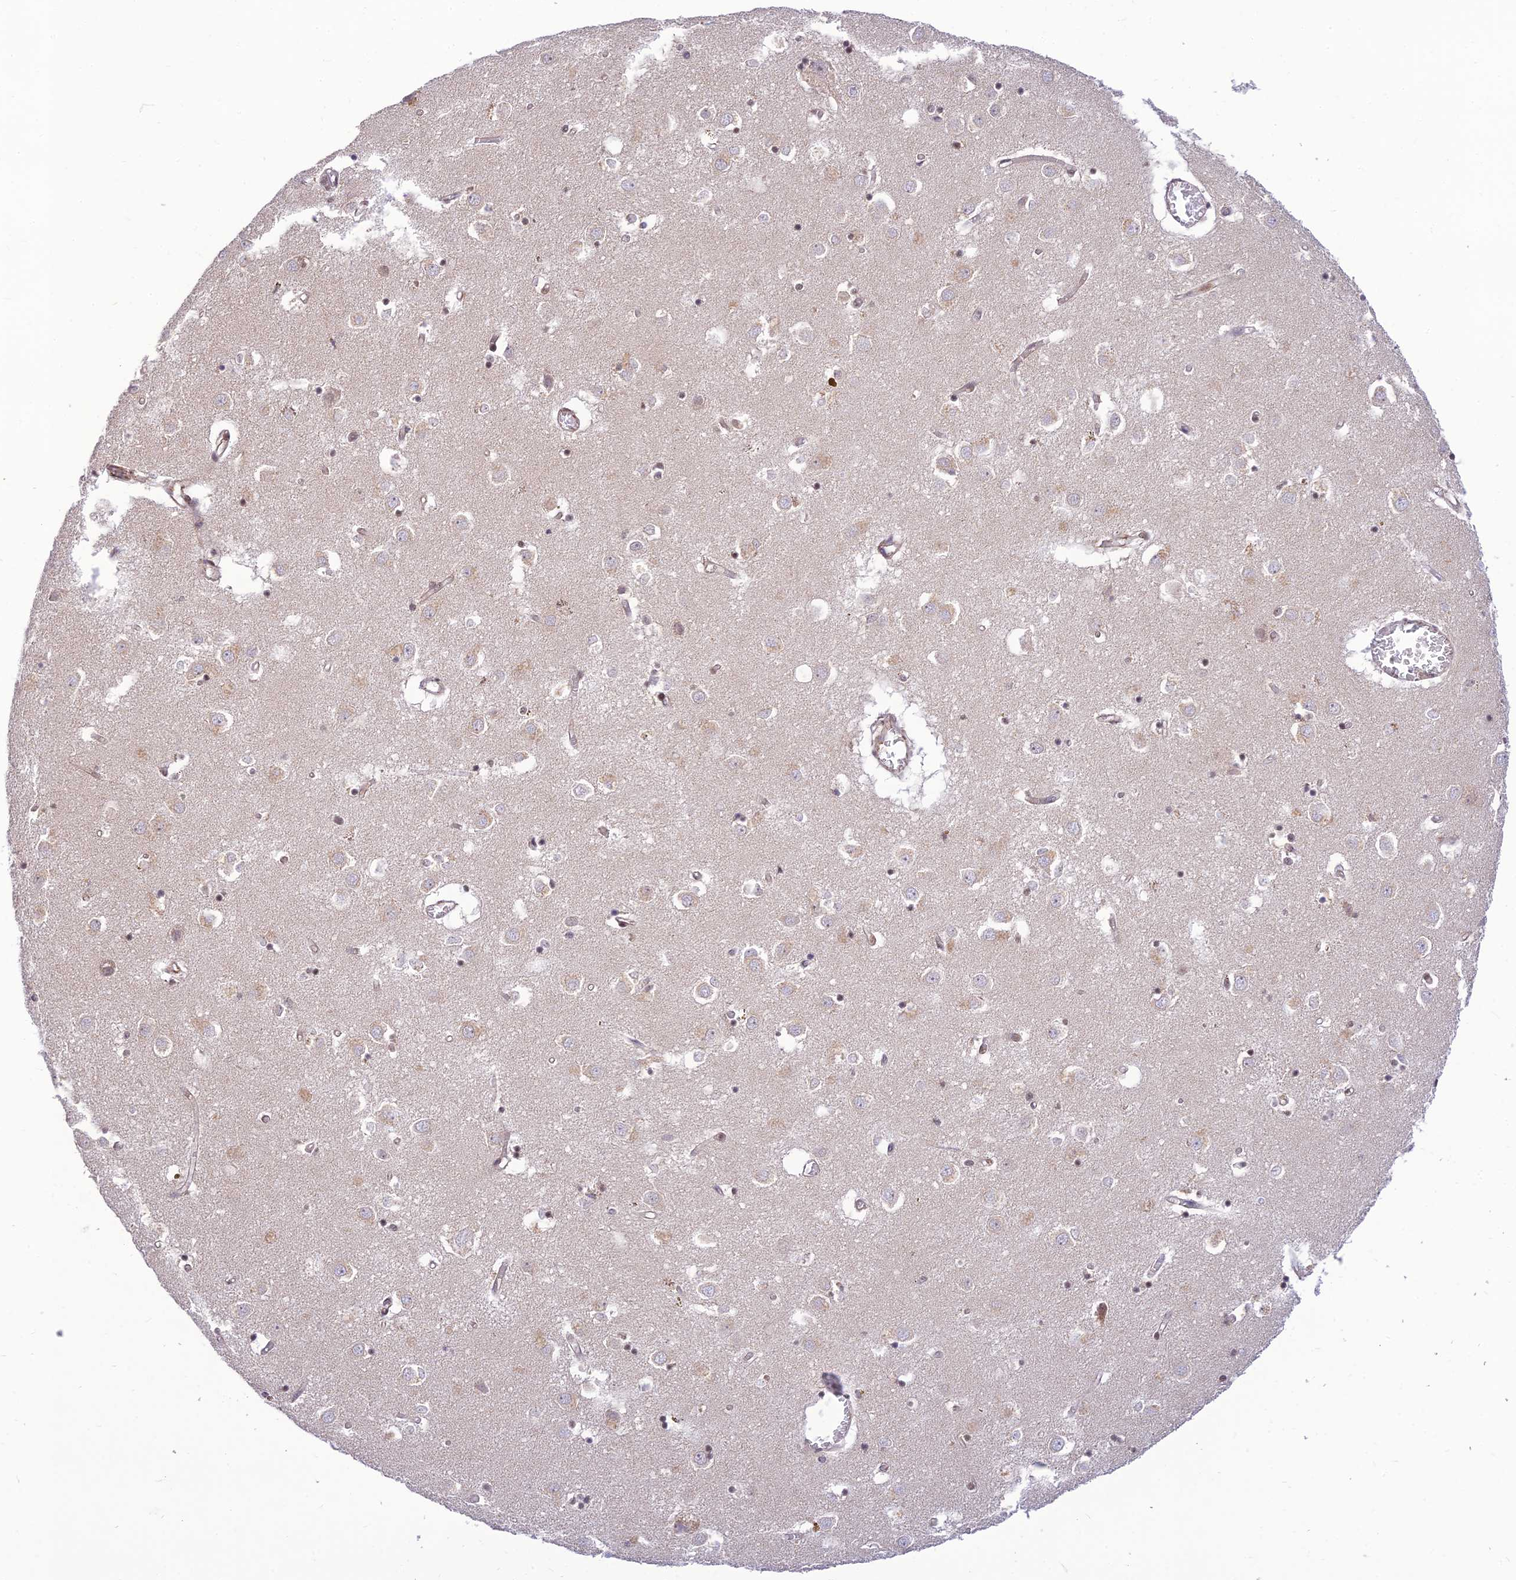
{"staining": {"intensity": "moderate", "quantity": "<25%", "location": "nuclear"}, "tissue": "caudate", "cell_type": "Glial cells", "image_type": "normal", "snomed": [{"axis": "morphology", "description": "Normal tissue, NOS"}, {"axis": "topography", "description": "Lateral ventricle wall"}], "caption": "Glial cells reveal low levels of moderate nuclear positivity in approximately <25% of cells in unremarkable caudate.", "gene": "MICOS13", "patient": {"sex": "male", "age": 70}}